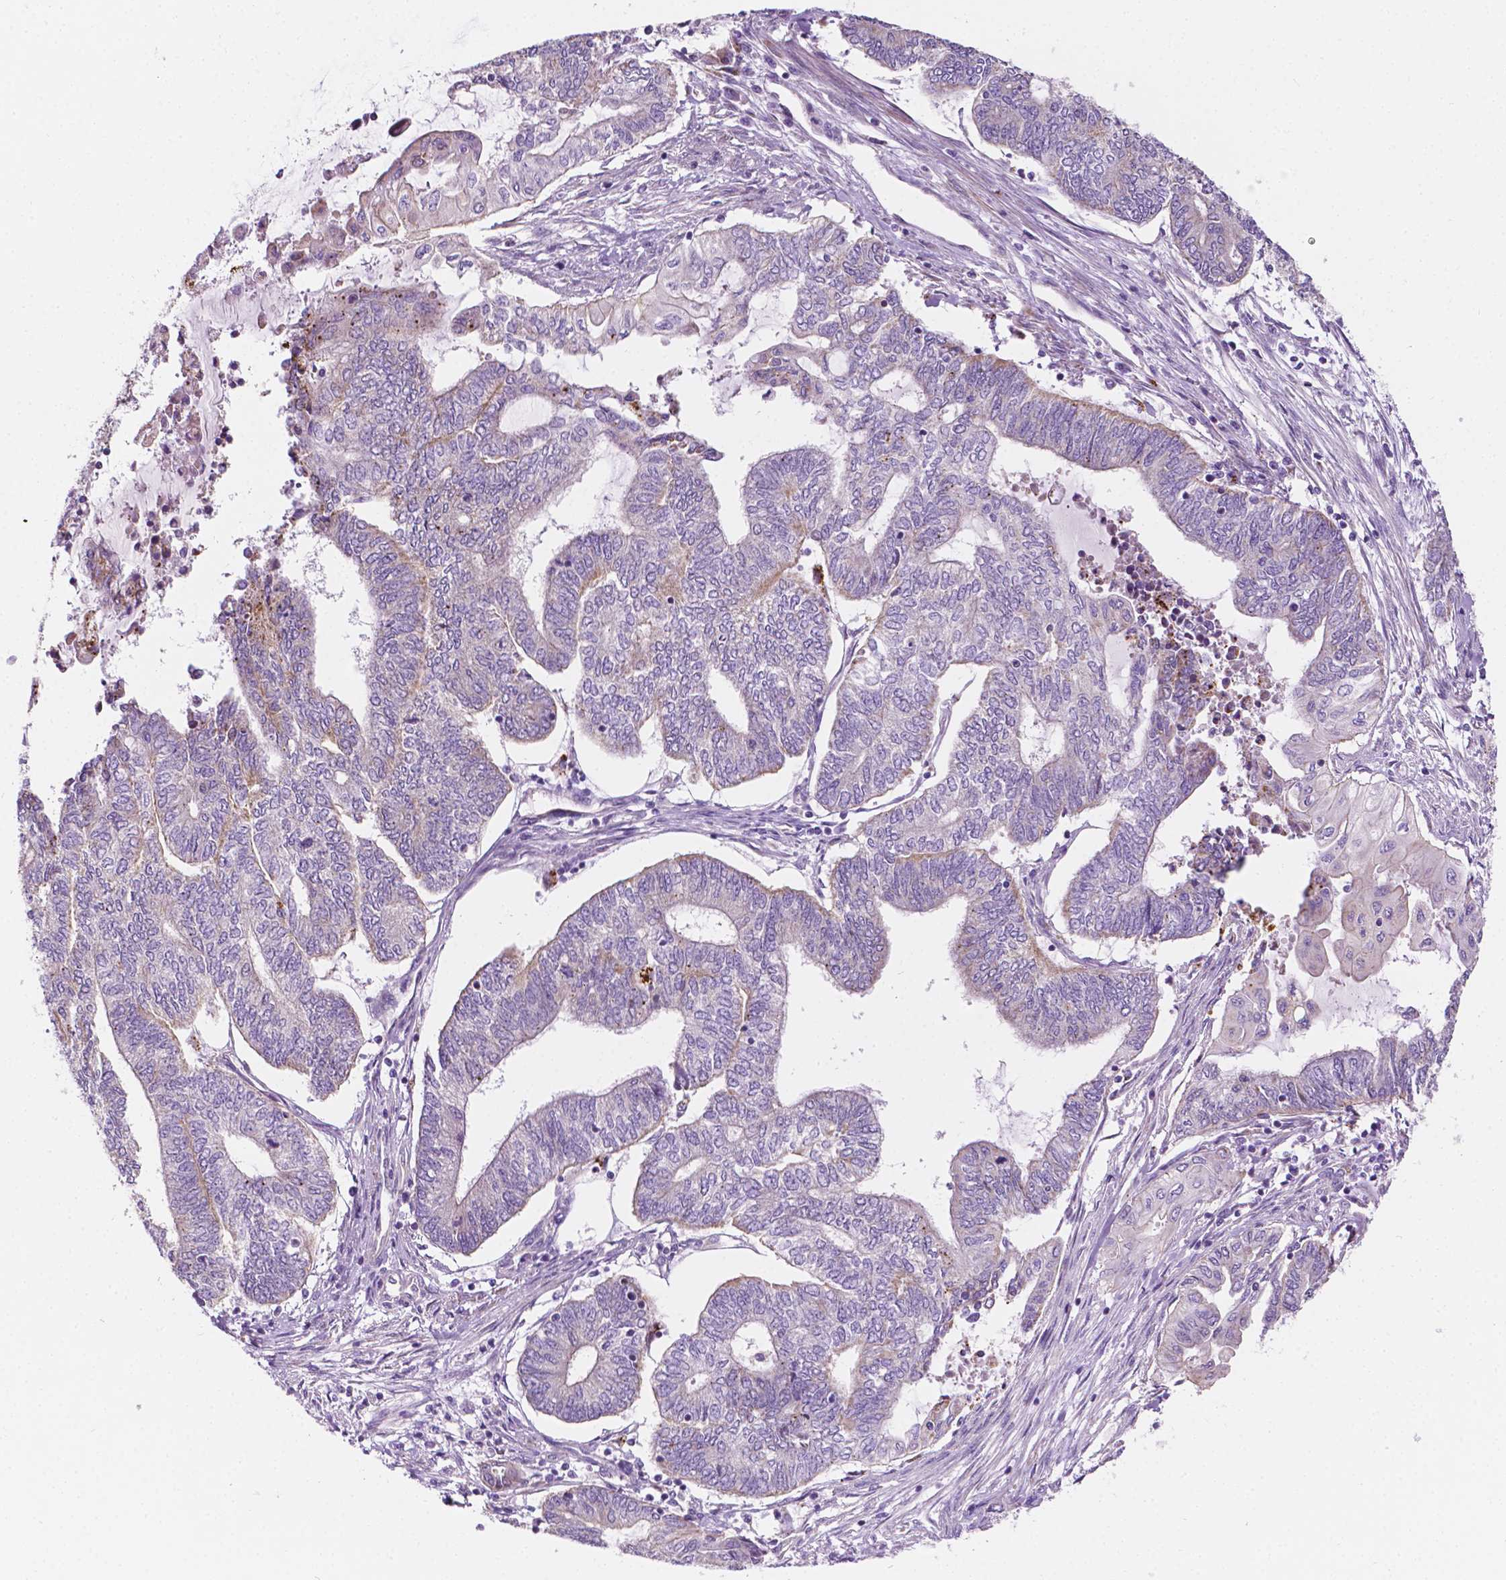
{"staining": {"intensity": "weak", "quantity": "<25%", "location": "cytoplasmic/membranous"}, "tissue": "endometrial cancer", "cell_type": "Tumor cells", "image_type": "cancer", "snomed": [{"axis": "morphology", "description": "Adenocarcinoma, NOS"}, {"axis": "topography", "description": "Uterus"}, {"axis": "topography", "description": "Endometrium"}], "caption": "This is an immunohistochemistry (IHC) image of human adenocarcinoma (endometrial). There is no staining in tumor cells.", "gene": "NOS1AP", "patient": {"sex": "female", "age": 70}}